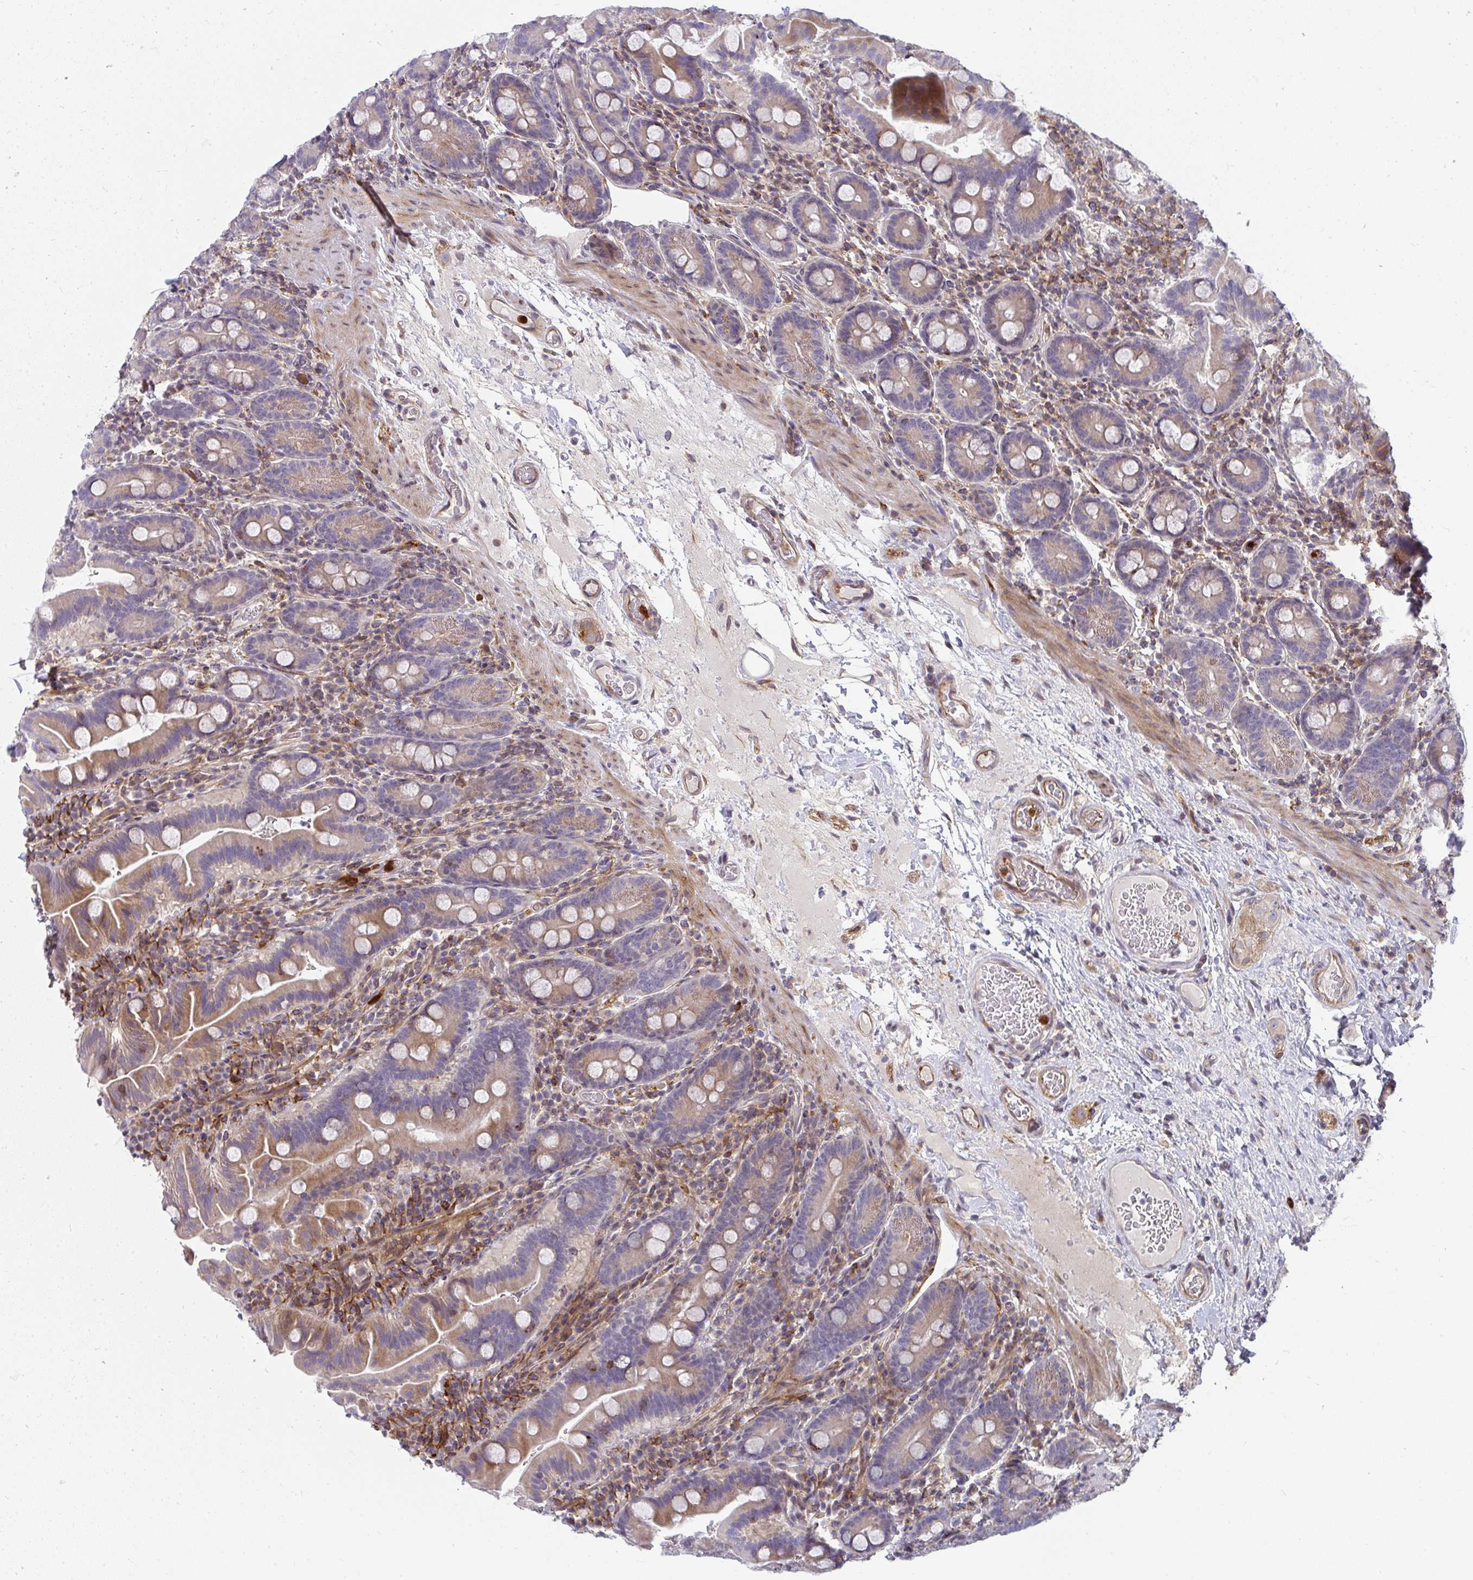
{"staining": {"intensity": "weak", "quantity": ">75%", "location": "cytoplasmic/membranous"}, "tissue": "small intestine", "cell_type": "Glandular cells", "image_type": "normal", "snomed": [{"axis": "morphology", "description": "Normal tissue, NOS"}, {"axis": "topography", "description": "Small intestine"}], "caption": "A low amount of weak cytoplasmic/membranous expression is seen in about >75% of glandular cells in unremarkable small intestine.", "gene": "CSF3R", "patient": {"sex": "male", "age": 26}}